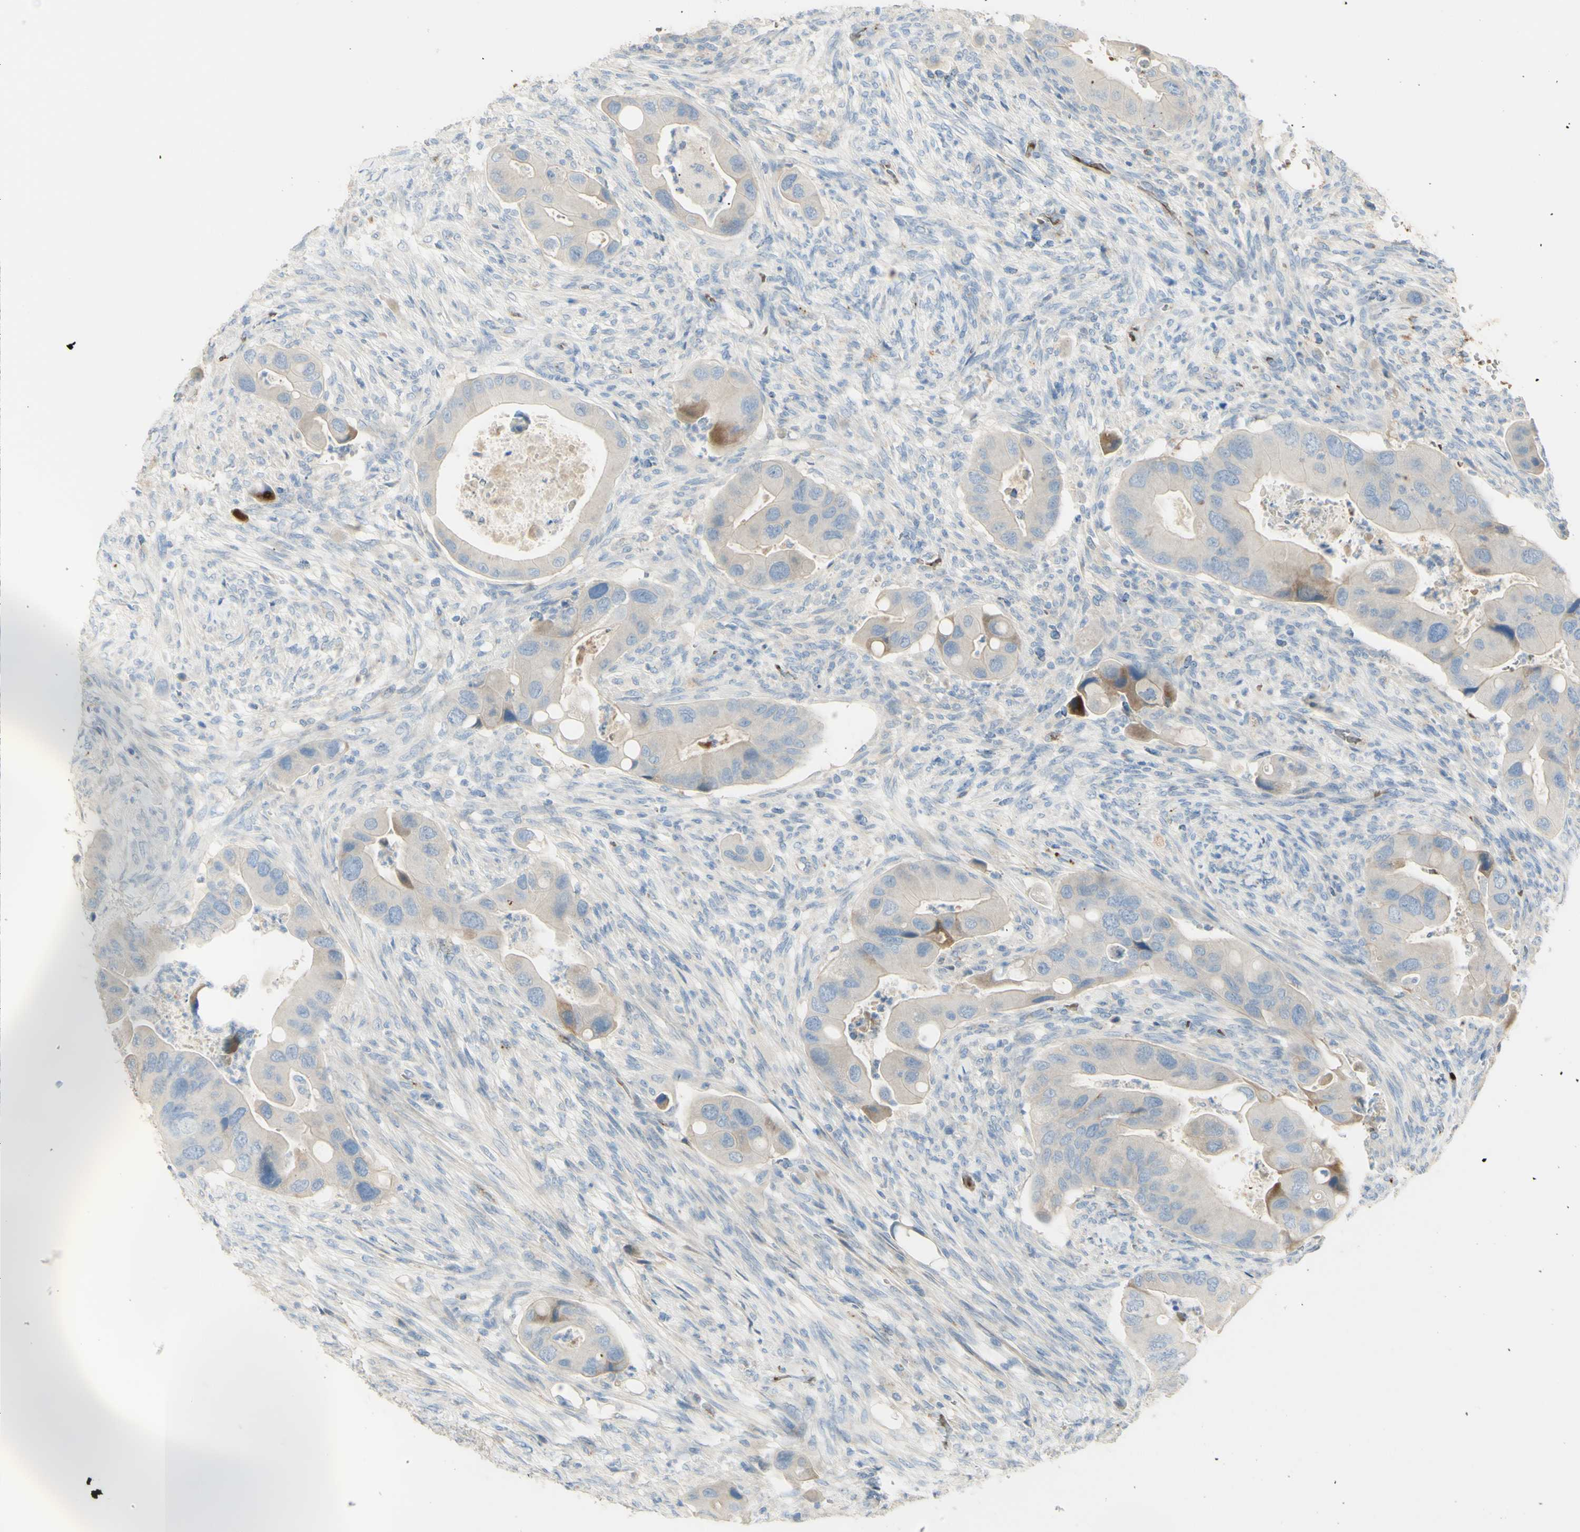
{"staining": {"intensity": "weak", "quantity": "<25%", "location": "cytoplasmic/membranous"}, "tissue": "colorectal cancer", "cell_type": "Tumor cells", "image_type": "cancer", "snomed": [{"axis": "morphology", "description": "Adenocarcinoma, NOS"}, {"axis": "topography", "description": "Rectum"}], "caption": "There is no significant positivity in tumor cells of adenocarcinoma (colorectal).", "gene": "GAN", "patient": {"sex": "female", "age": 57}}